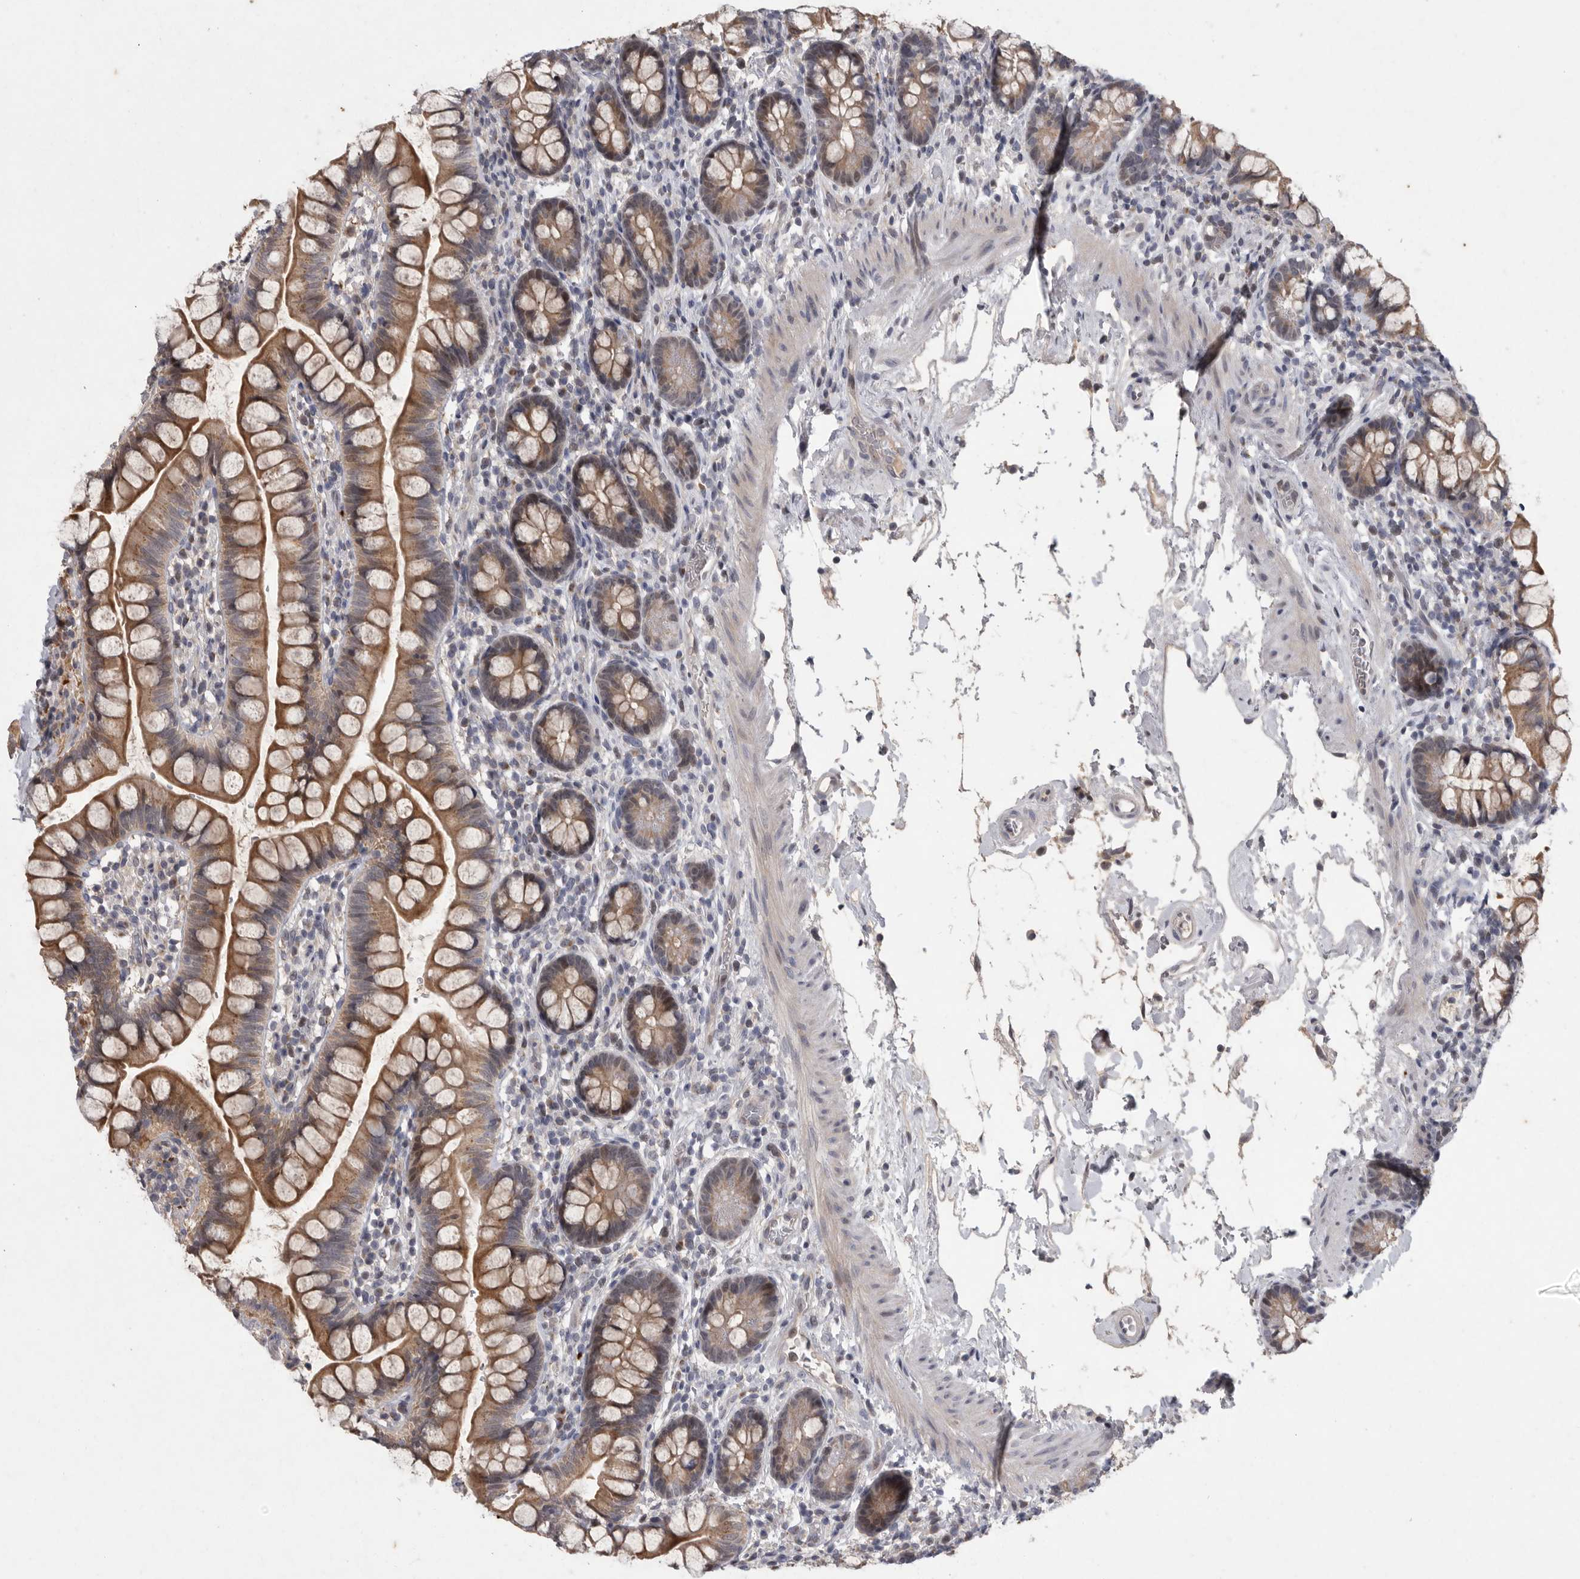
{"staining": {"intensity": "moderate", "quantity": ">75%", "location": "cytoplasmic/membranous"}, "tissue": "small intestine", "cell_type": "Glandular cells", "image_type": "normal", "snomed": [{"axis": "morphology", "description": "Normal tissue, NOS"}, {"axis": "topography", "description": "Small intestine"}], "caption": "Small intestine was stained to show a protein in brown. There is medium levels of moderate cytoplasmic/membranous staining in about >75% of glandular cells. Nuclei are stained in blue.", "gene": "MAN2A1", "patient": {"sex": "female", "age": 84}}